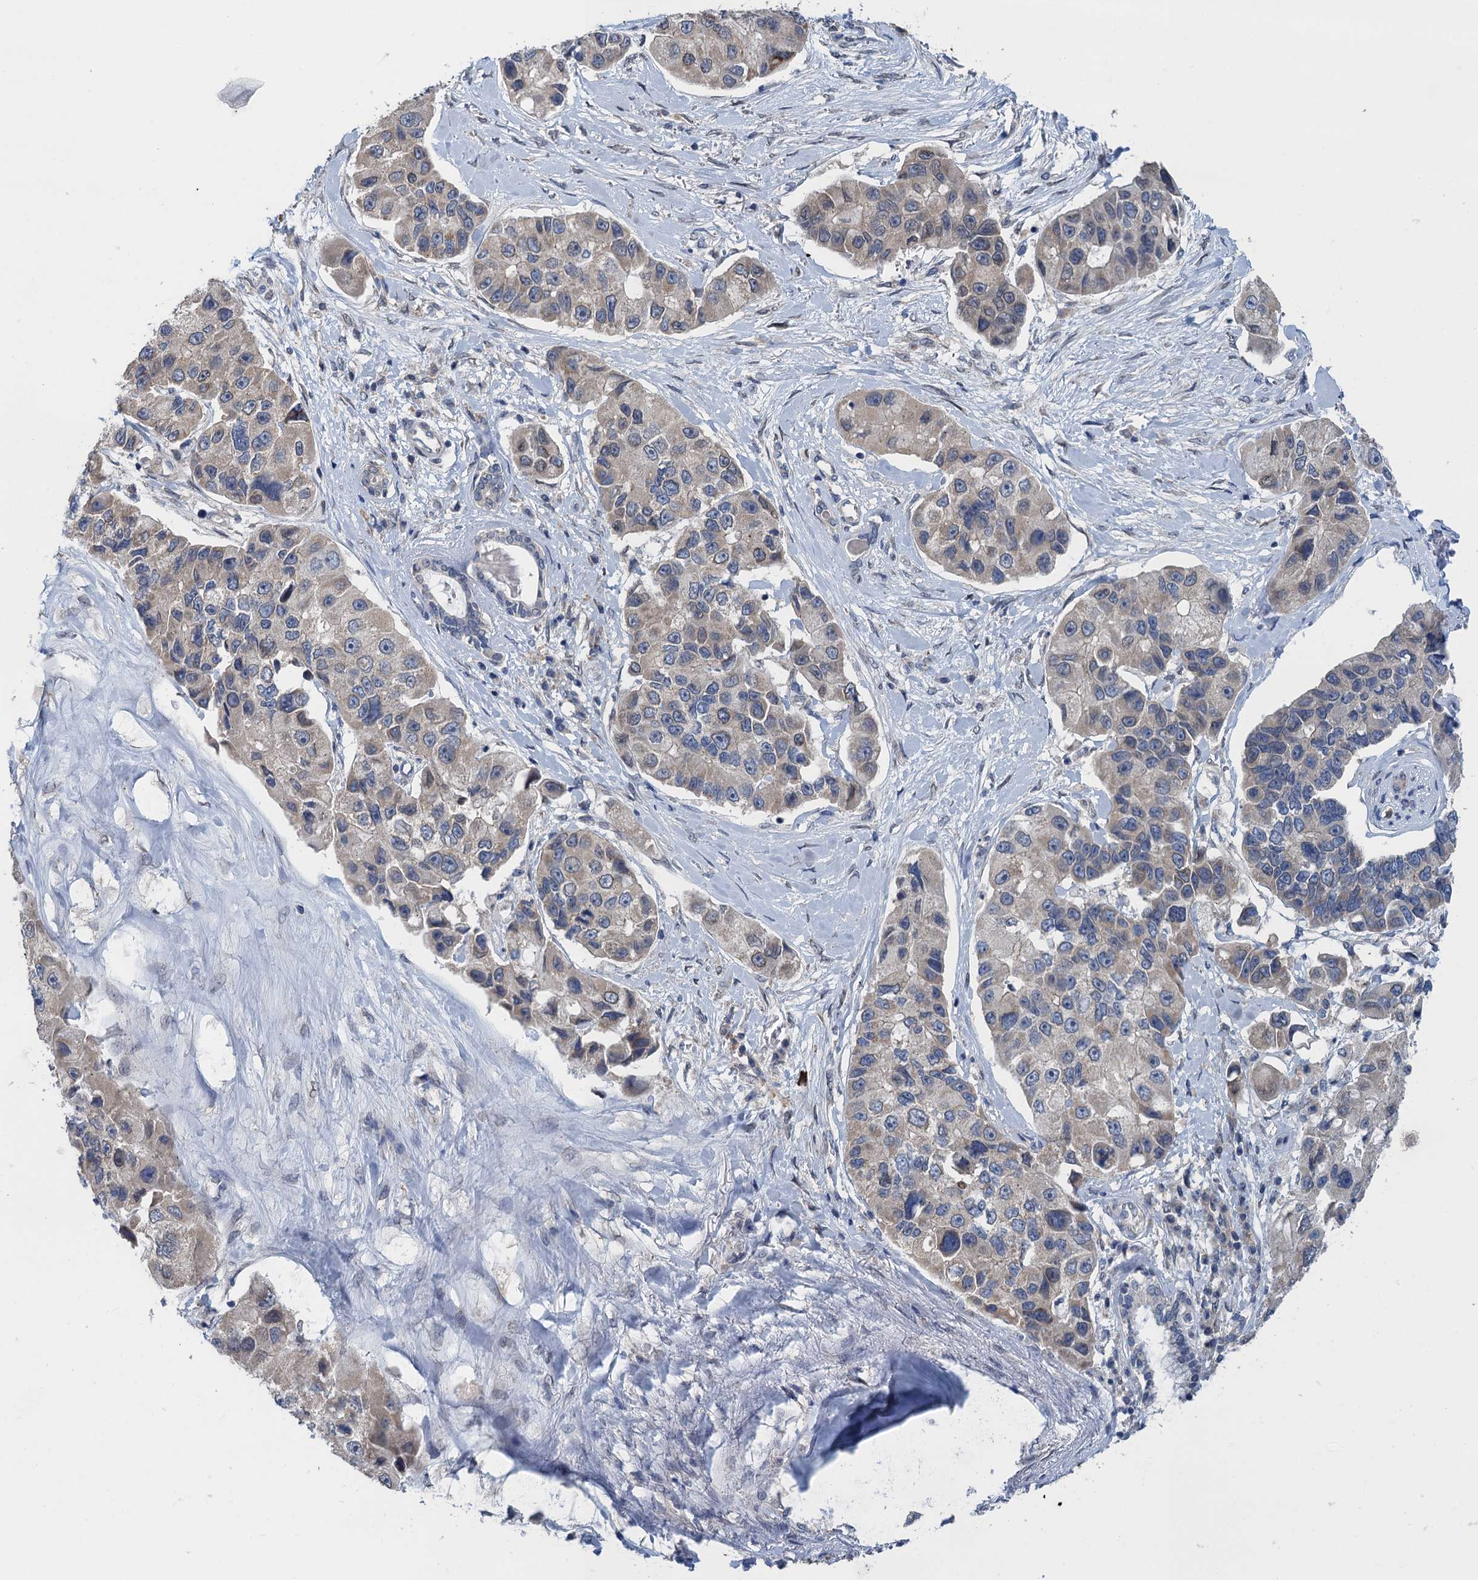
{"staining": {"intensity": "weak", "quantity": "<25%", "location": "cytoplasmic/membranous"}, "tissue": "lung cancer", "cell_type": "Tumor cells", "image_type": "cancer", "snomed": [{"axis": "morphology", "description": "Adenocarcinoma, NOS"}, {"axis": "topography", "description": "Lung"}], "caption": "Tumor cells show no significant protein staining in lung cancer (adenocarcinoma).", "gene": "CTU2", "patient": {"sex": "female", "age": 54}}